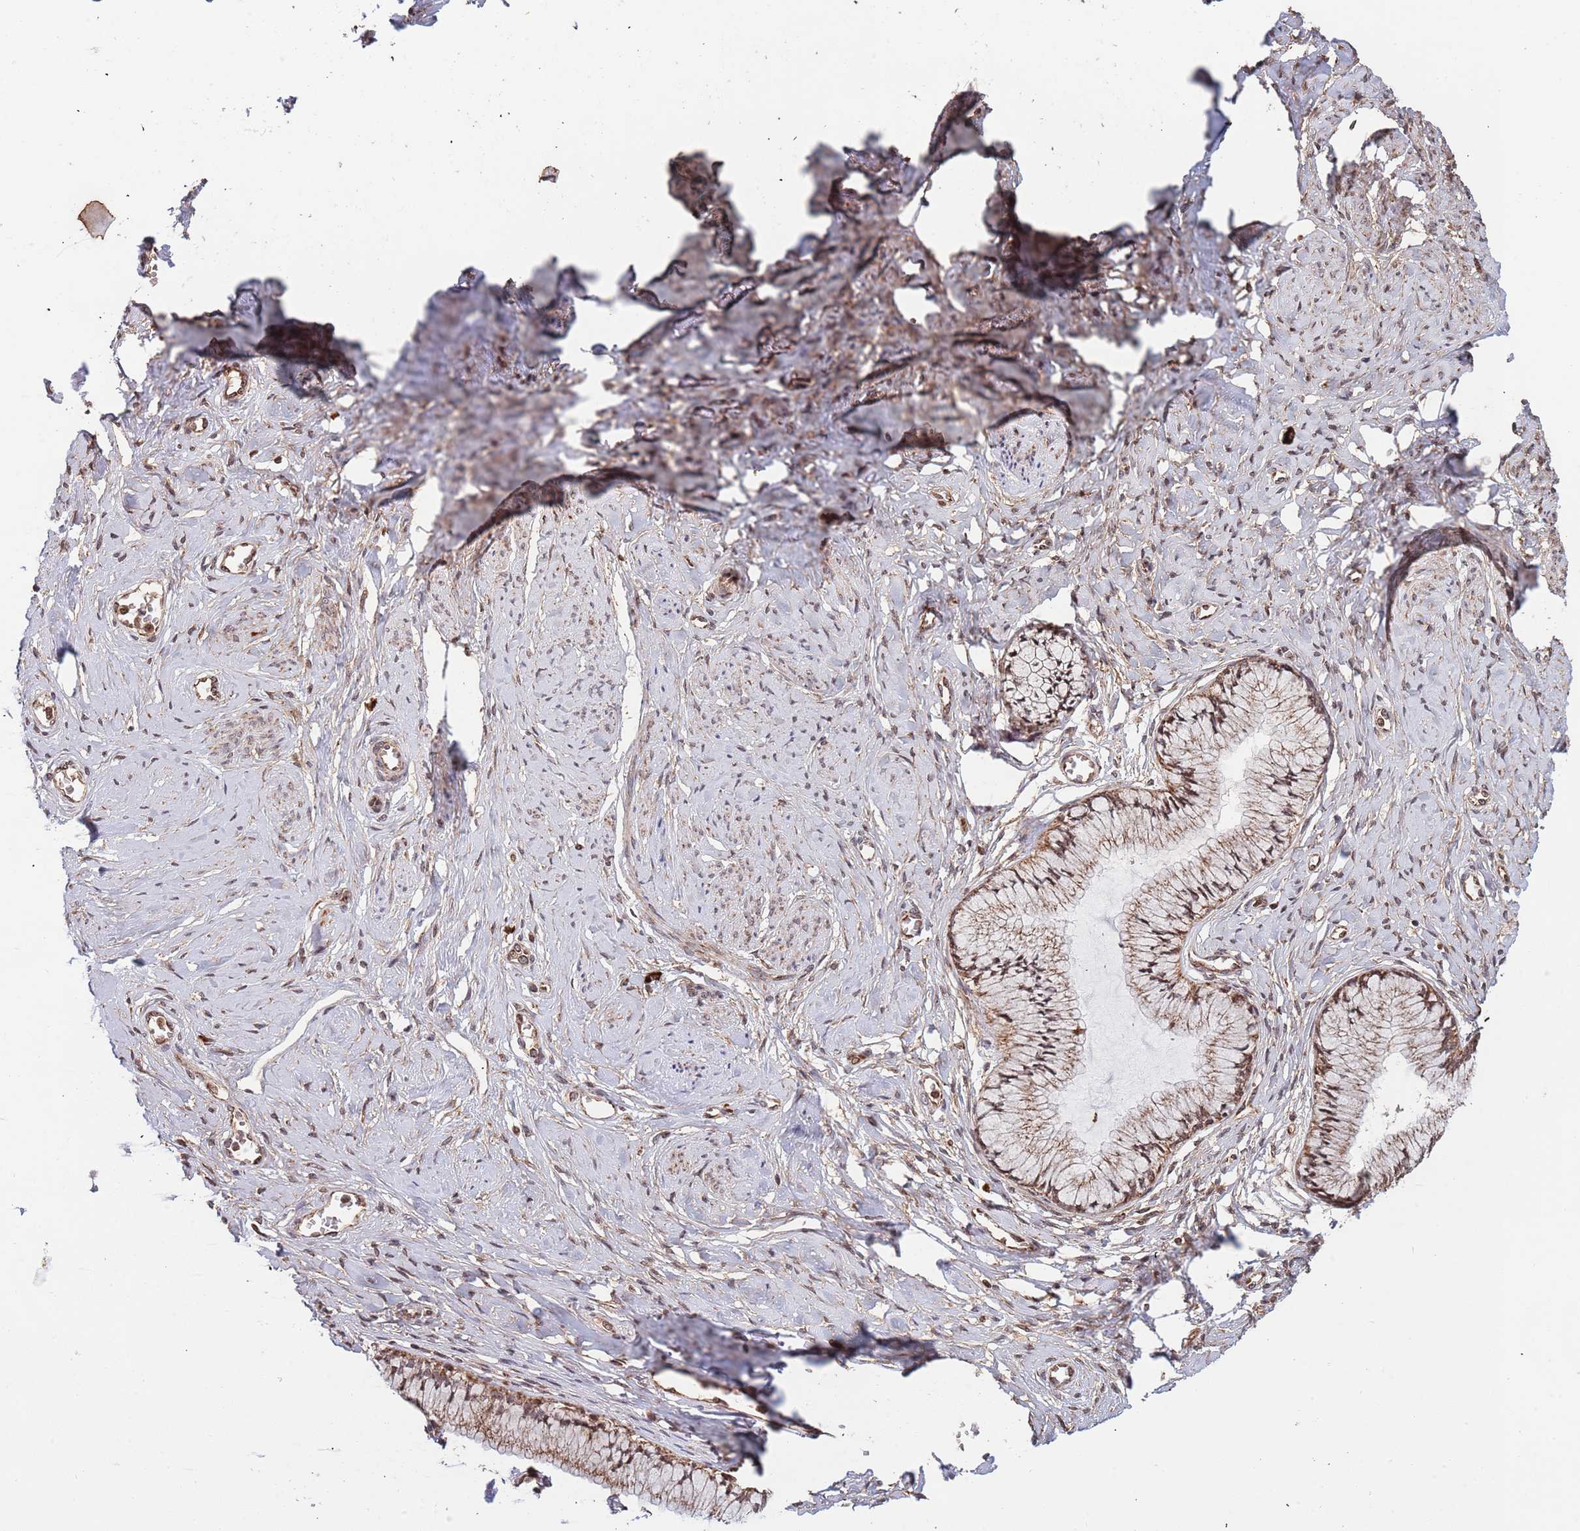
{"staining": {"intensity": "moderate", "quantity": ">75%", "location": "cytoplasmic/membranous"}, "tissue": "cervix", "cell_type": "Glandular cells", "image_type": "normal", "snomed": [{"axis": "morphology", "description": "Normal tissue, NOS"}, {"axis": "topography", "description": "Cervix"}], "caption": "An IHC photomicrograph of normal tissue is shown. Protein staining in brown shows moderate cytoplasmic/membranous positivity in cervix within glandular cells.", "gene": "DCHS1", "patient": {"sex": "female", "age": 42}}